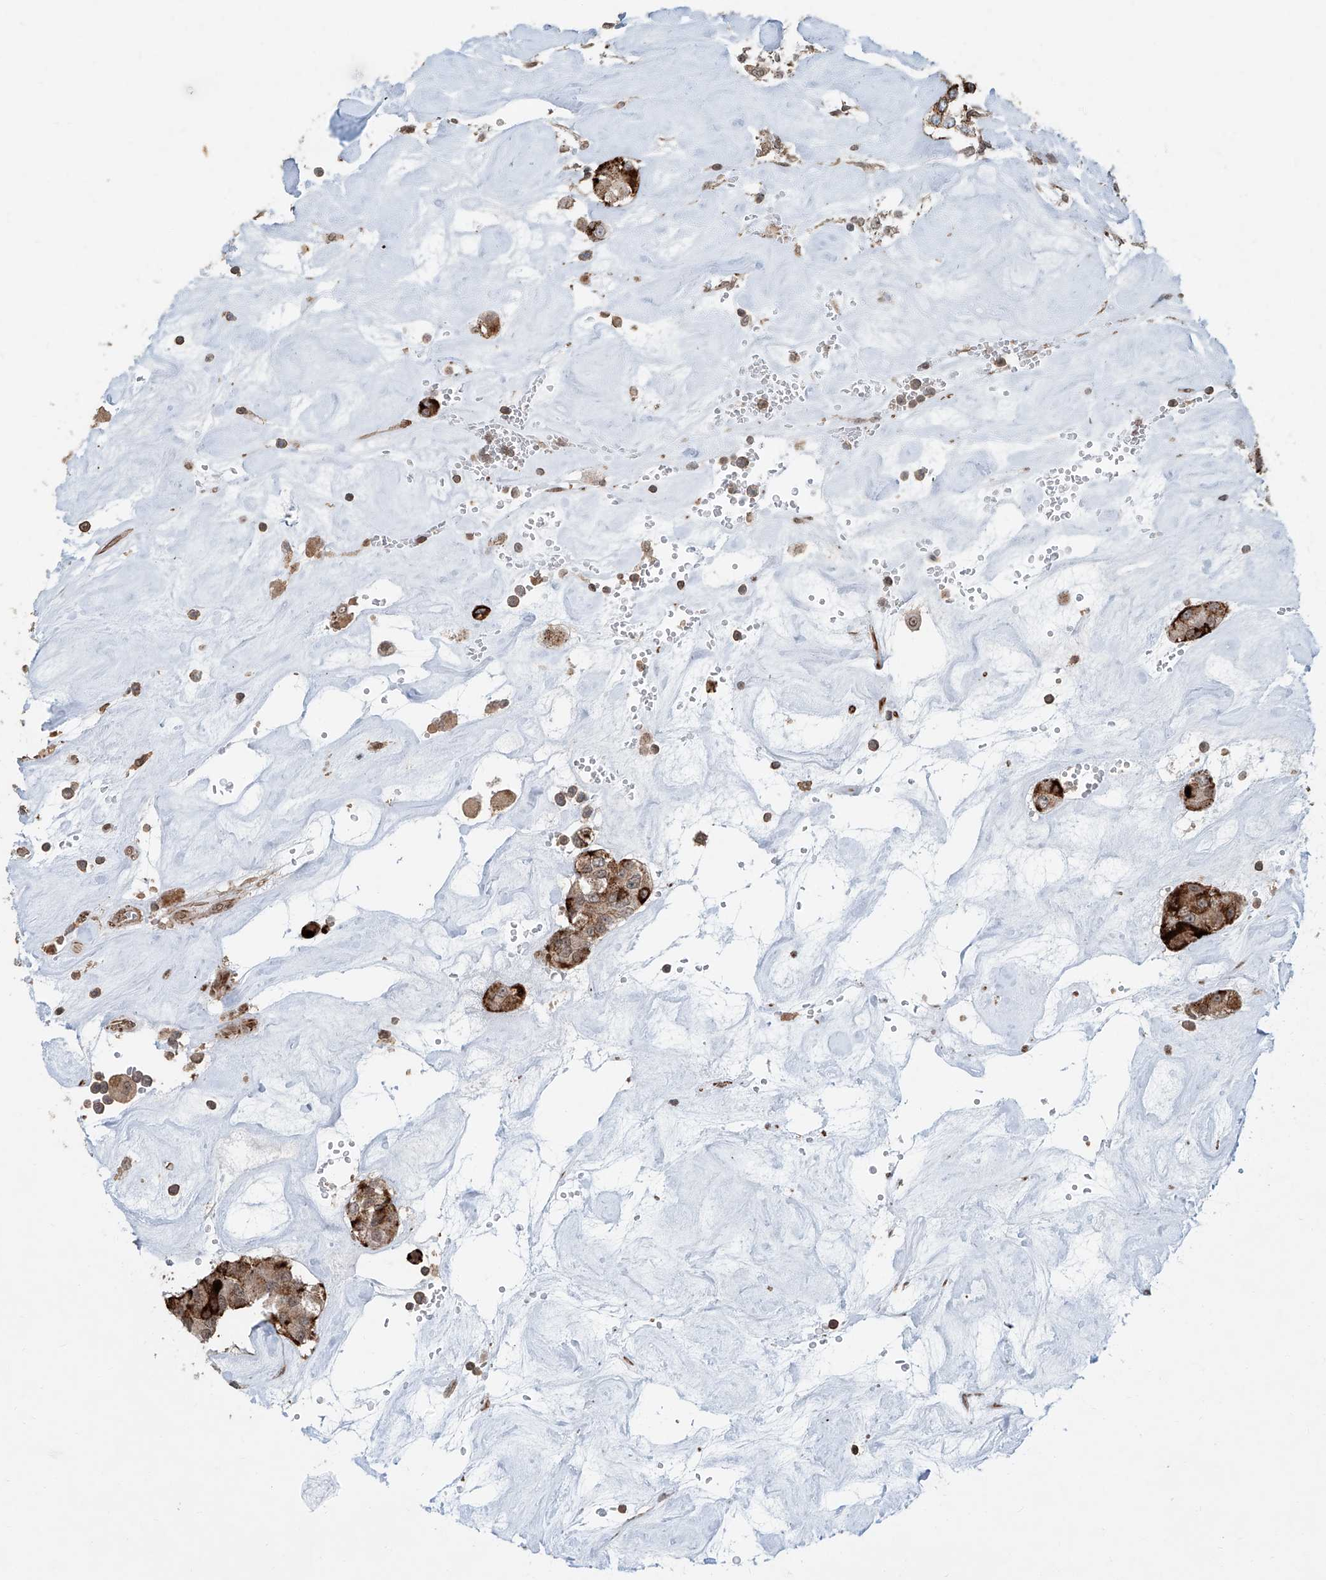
{"staining": {"intensity": "moderate", "quantity": ">75%", "location": "cytoplasmic/membranous,nuclear"}, "tissue": "carcinoid", "cell_type": "Tumor cells", "image_type": "cancer", "snomed": [{"axis": "morphology", "description": "Carcinoid, malignant, NOS"}, {"axis": "topography", "description": "Pancreas"}], "caption": "Carcinoid (malignant) was stained to show a protein in brown. There is medium levels of moderate cytoplasmic/membranous and nuclear staining in about >75% of tumor cells. The staining was performed using DAB, with brown indicating positive protein expression. Nuclei are stained blue with hematoxylin.", "gene": "SDE2", "patient": {"sex": "male", "age": 41}}